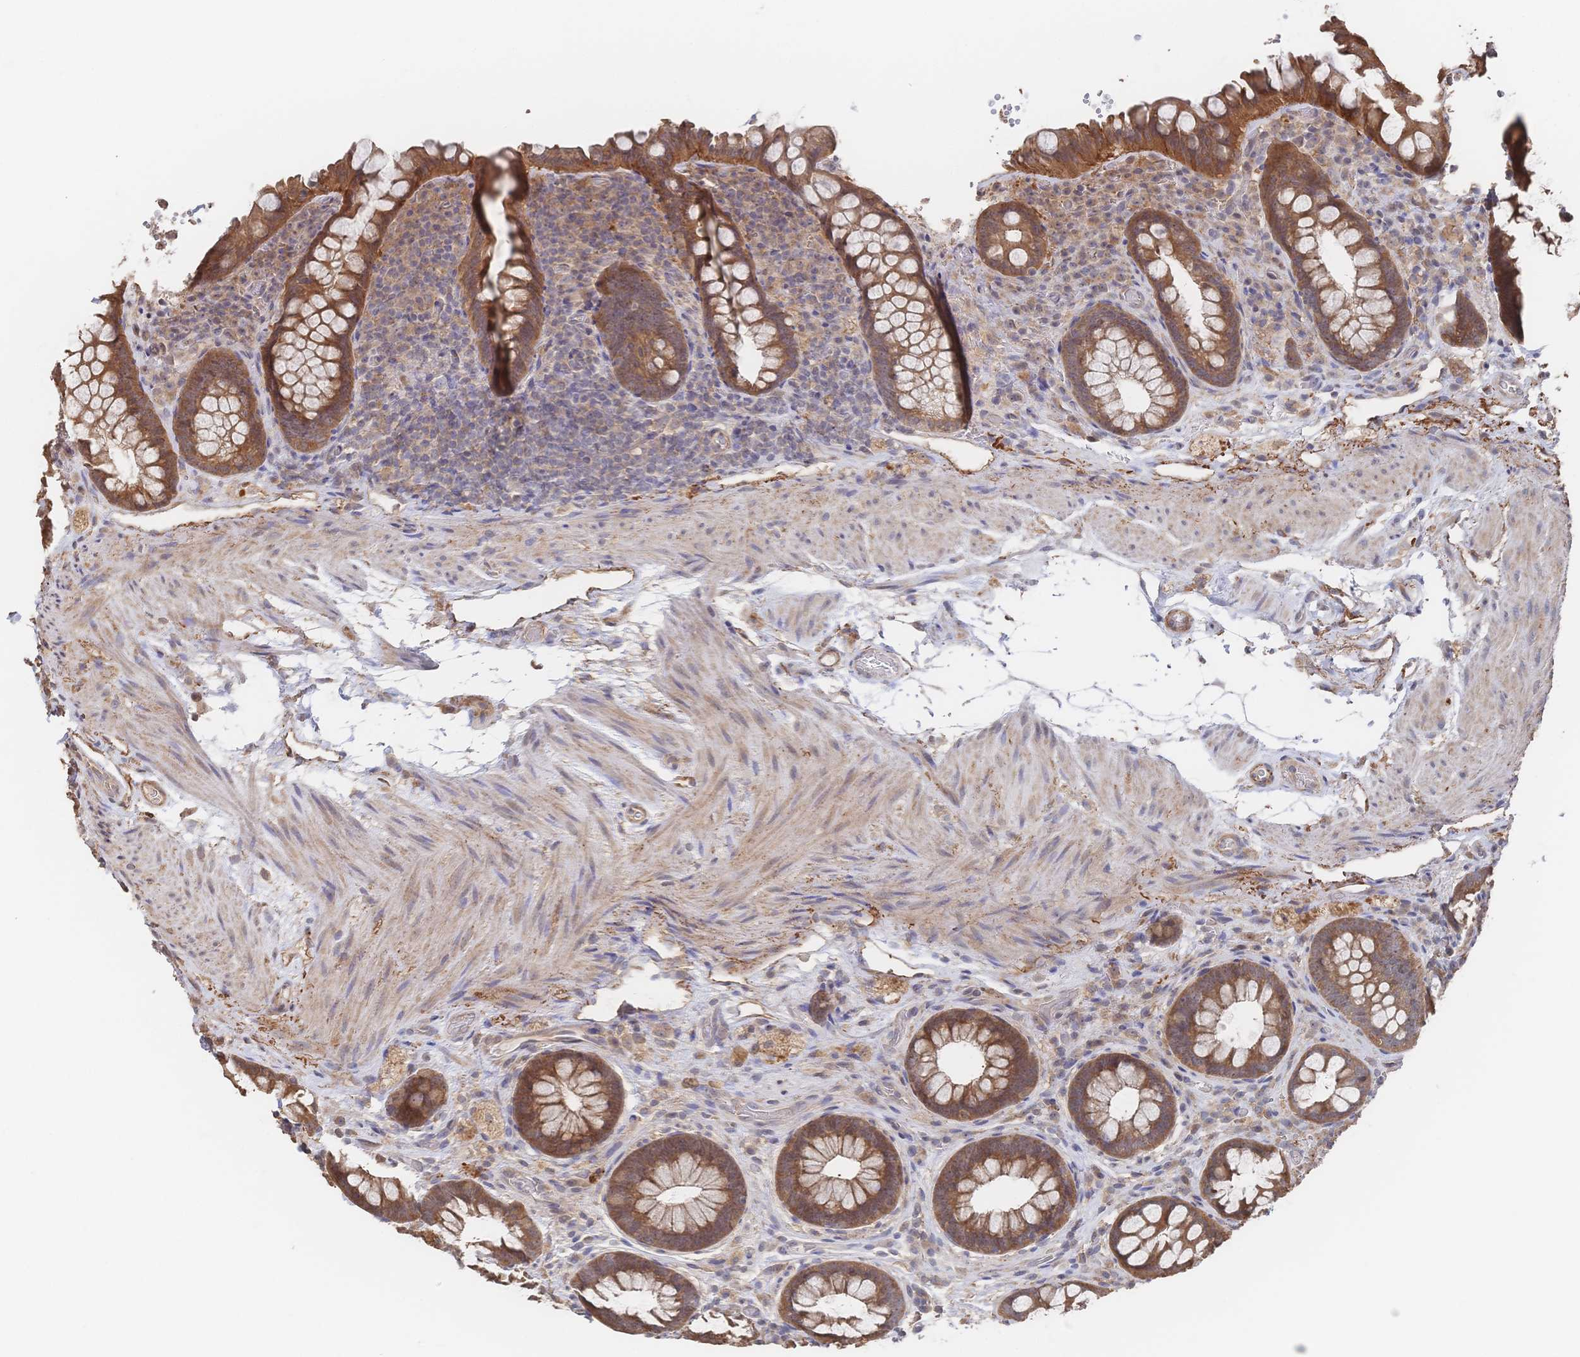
{"staining": {"intensity": "moderate", "quantity": ">75%", "location": "cytoplasmic/membranous"}, "tissue": "rectum", "cell_type": "Glandular cells", "image_type": "normal", "snomed": [{"axis": "morphology", "description": "Normal tissue, NOS"}, {"axis": "topography", "description": "Rectum"}], "caption": "IHC photomicrograph of normal human rectum stained for a protein (brown), which exhibits medium levels of moderate cytoplasmic/membranous staining in about >75% of glandular cells.", "gene": "DNAJA4", "patient": {"sex": "female", "age": 69}}